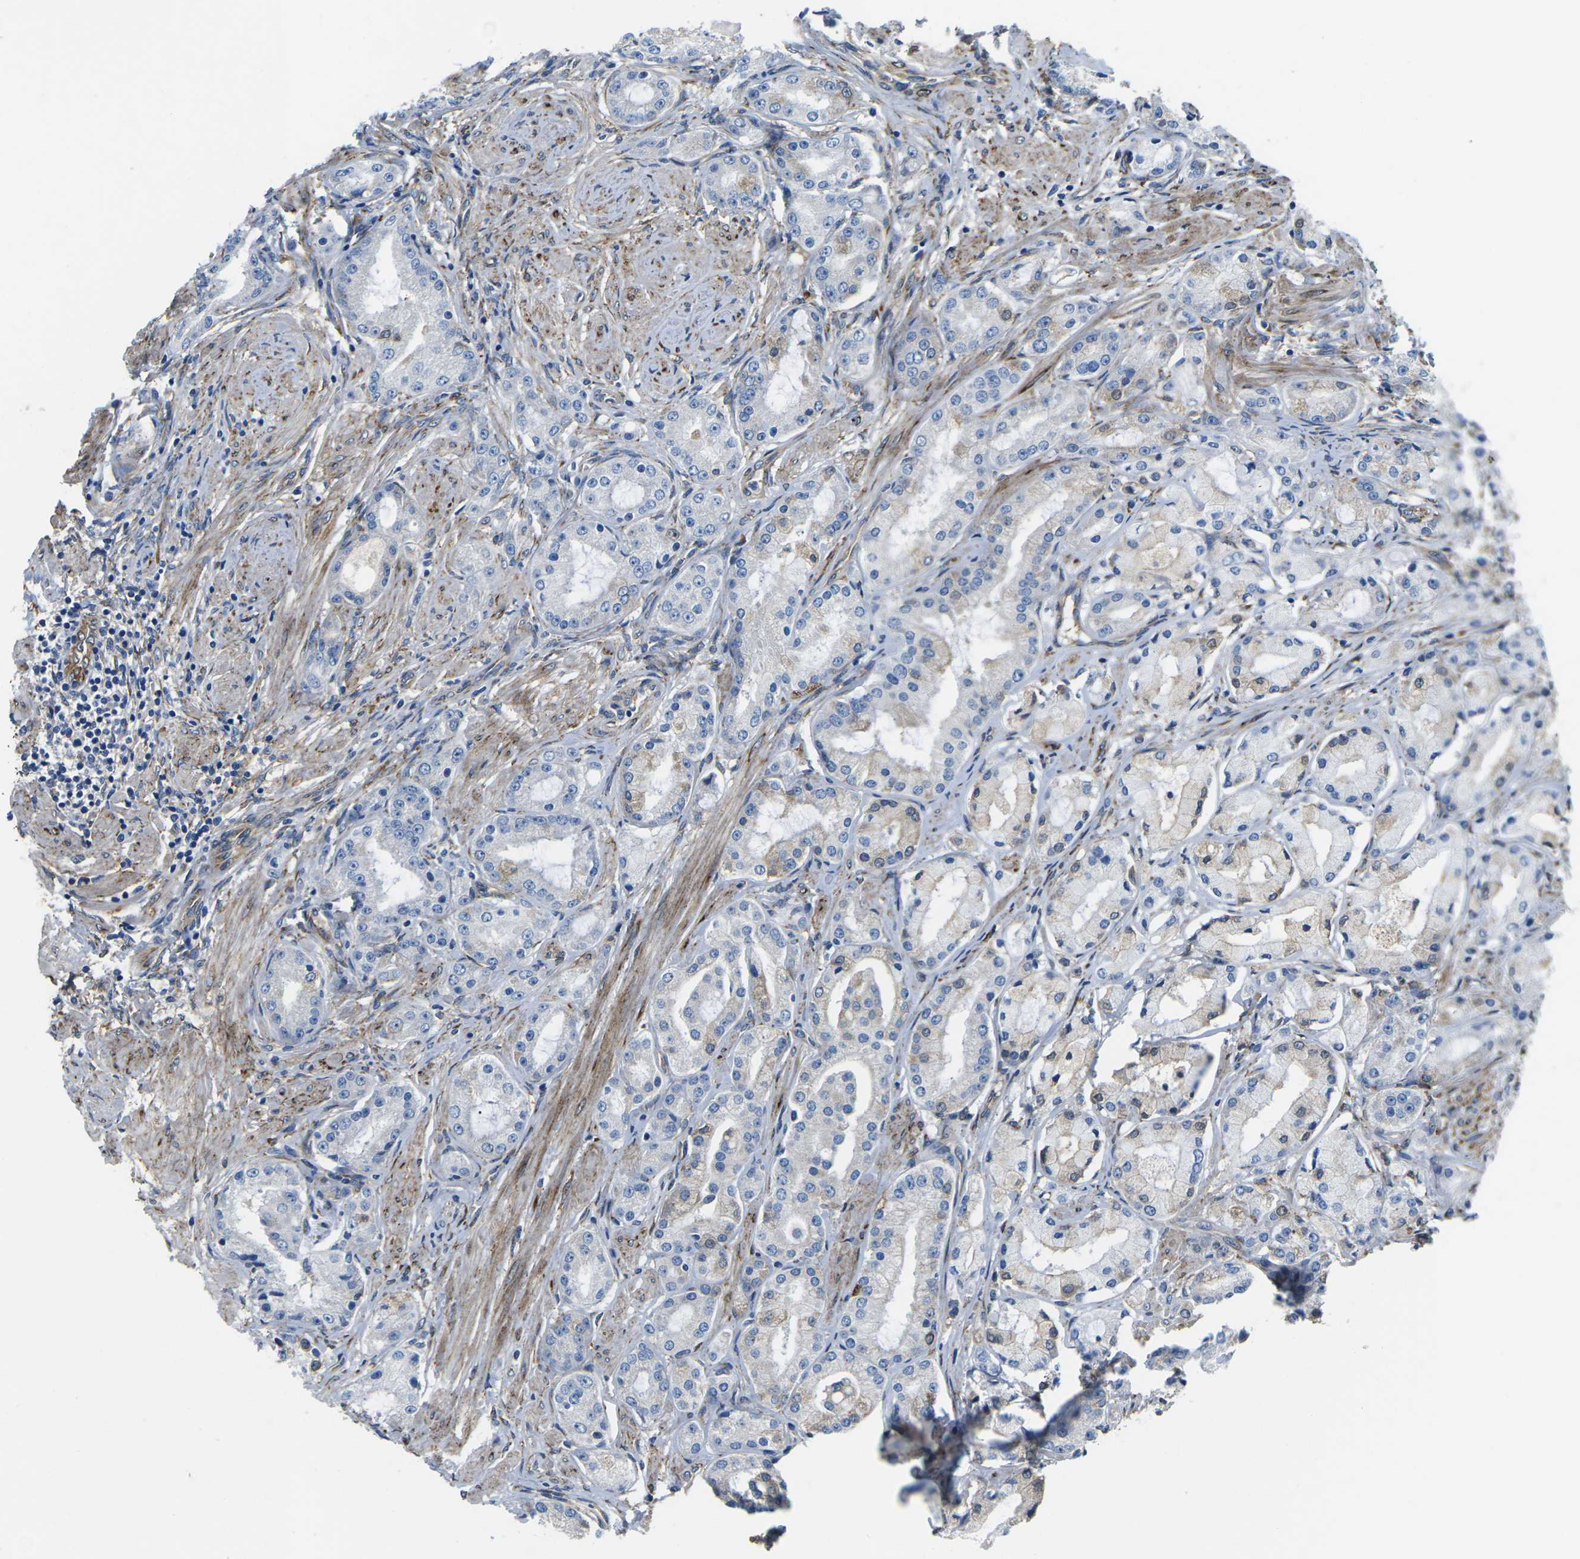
{"staining": {"intensity": "weak", "quantity": "<25%", "location": "cytoplasmic/membranous"}, "tissue": "prostate cancer", "cell_type": "Tumor cells", "image_type": "cancer", "snomed": [{"axis": "morphology", "description": "Adenocarcinoma, Low grade"}, {"axis": "topography", "description": "Prostate"}], "caption": "IHC micrograph of human prostate adenocarcinoma (low-grade) stained for a protein (brown), which exhibits no positivity in tumor cells.", "gene": "PDZD8", "patient": {"sex": "male", "age": 63}}